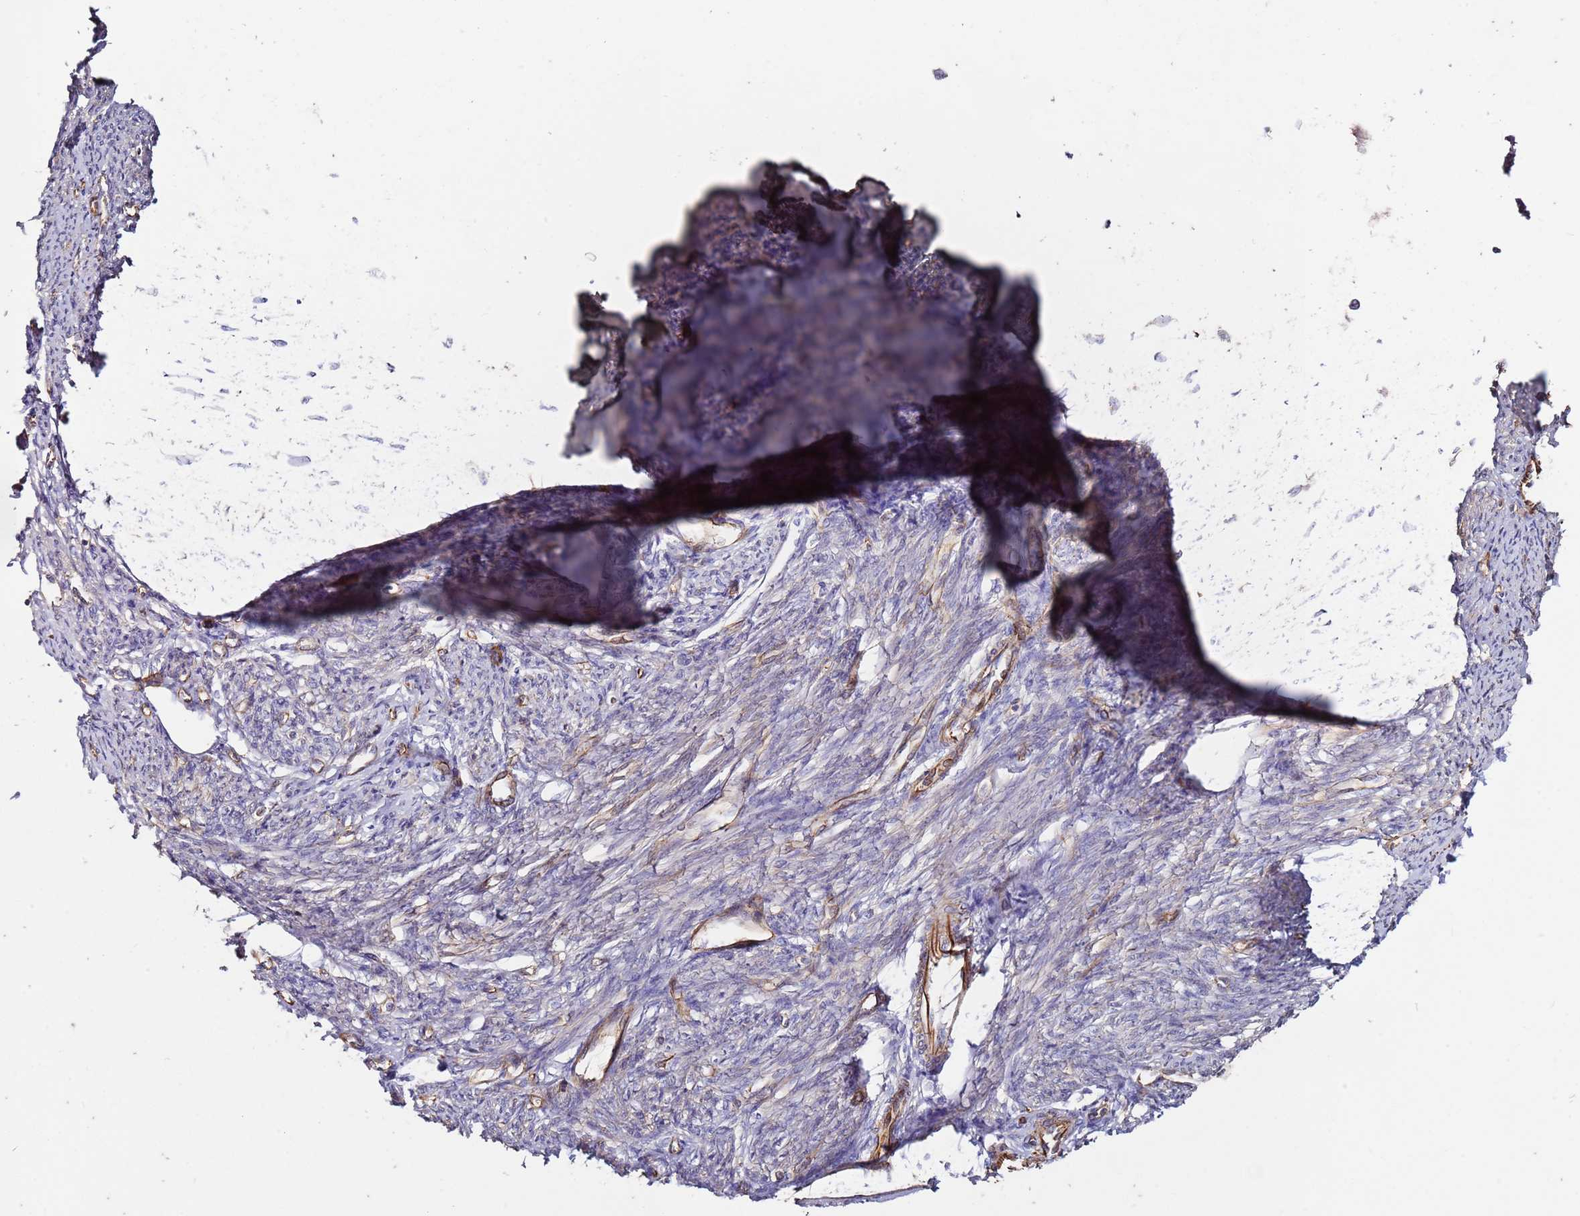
{"staining": {"intensity": "strong", "quantity": "25%-75%", "location": "cytoplasmic/membranous"}, "tissue": "smooth muscle", "cell_type": "Smooth muscle cells", "image_type": "normal", "snomed": [{"axis": "morphology", "description": "Normal tissue, NOS"}, {"axis": "topography", "description": "Smooth muscle"}, {"axis": "topography", "description": "Uterus"}], "caption": "Smooth muscle stained for a protein demonstrates strong cytoplasmic/membranous positivity in smooth muscle cells.", "gene": "MRGPRE", "patient": {"sex": "female", "age": 59}}